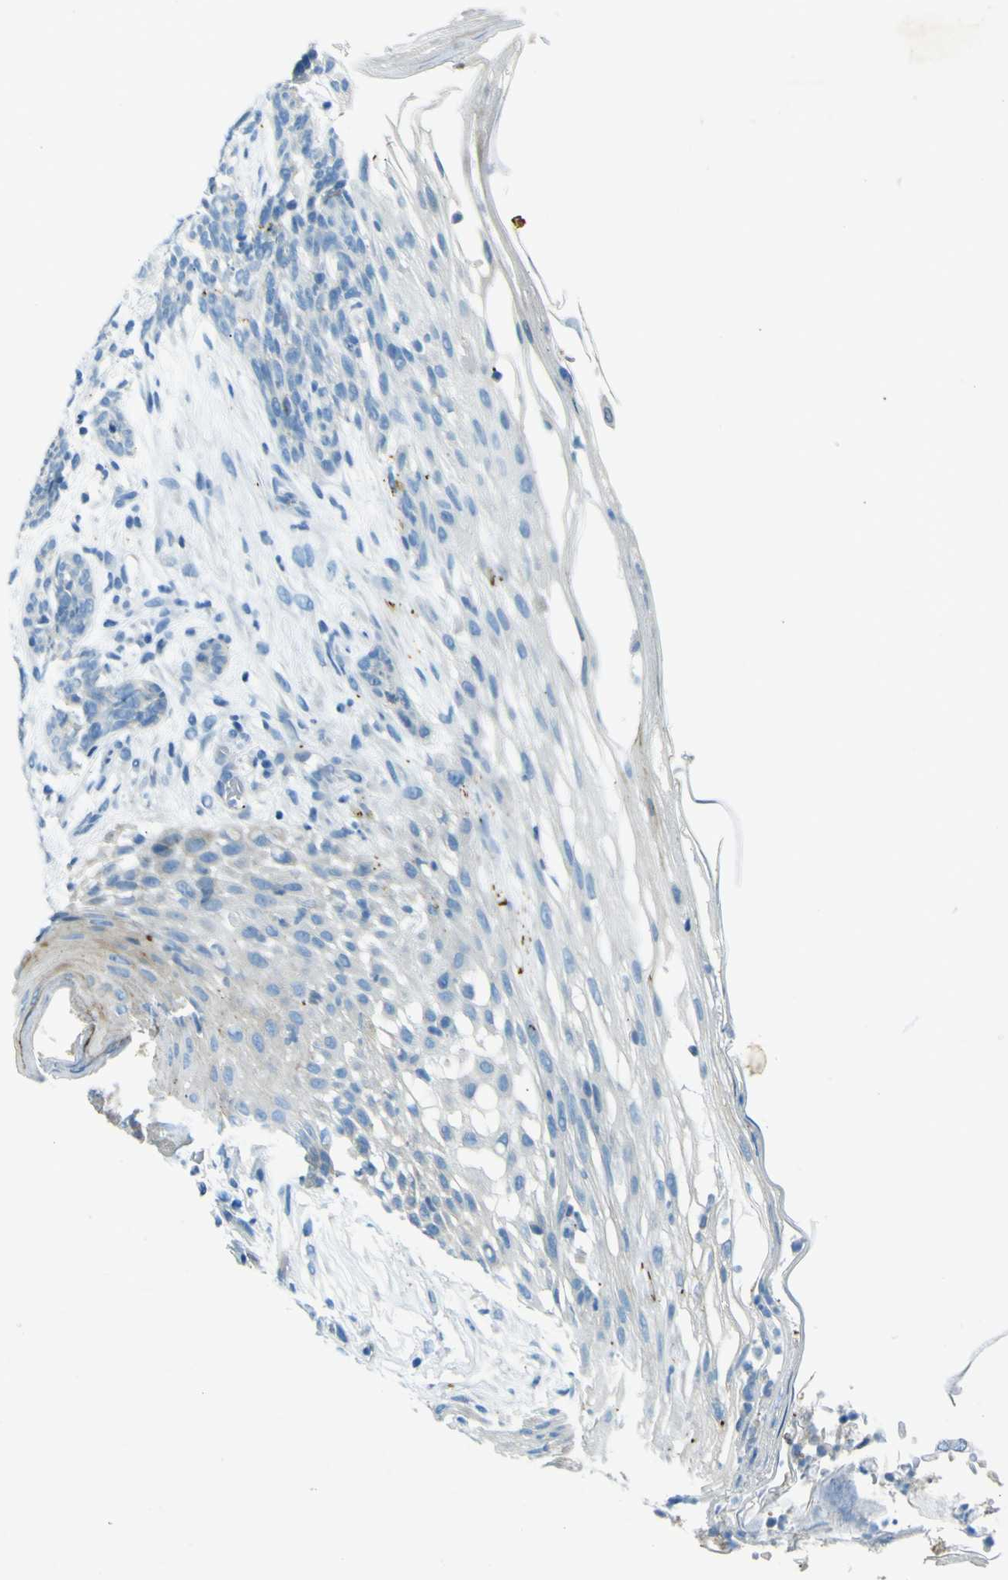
{"staining": {"intensity": "moderate", "quantity": "<25%", "location": "cytoplasmic/membranous"}, "tissue": "skin cancer", "cell_type": "Tumor cells", "image_type": "cancer", "snomed": [{"axis": "morphology", "description": "Basal cell carcinoma"}, {"axis": "topography", "description": "Skin"}], "caption": "Moderate cytoplasmic/membranous staining is appreciated in about <25% of tumor cells in skin basal cell carcinoma.", "gene": "SORCS1", "patient": {"sex": "female", "age": 70}}